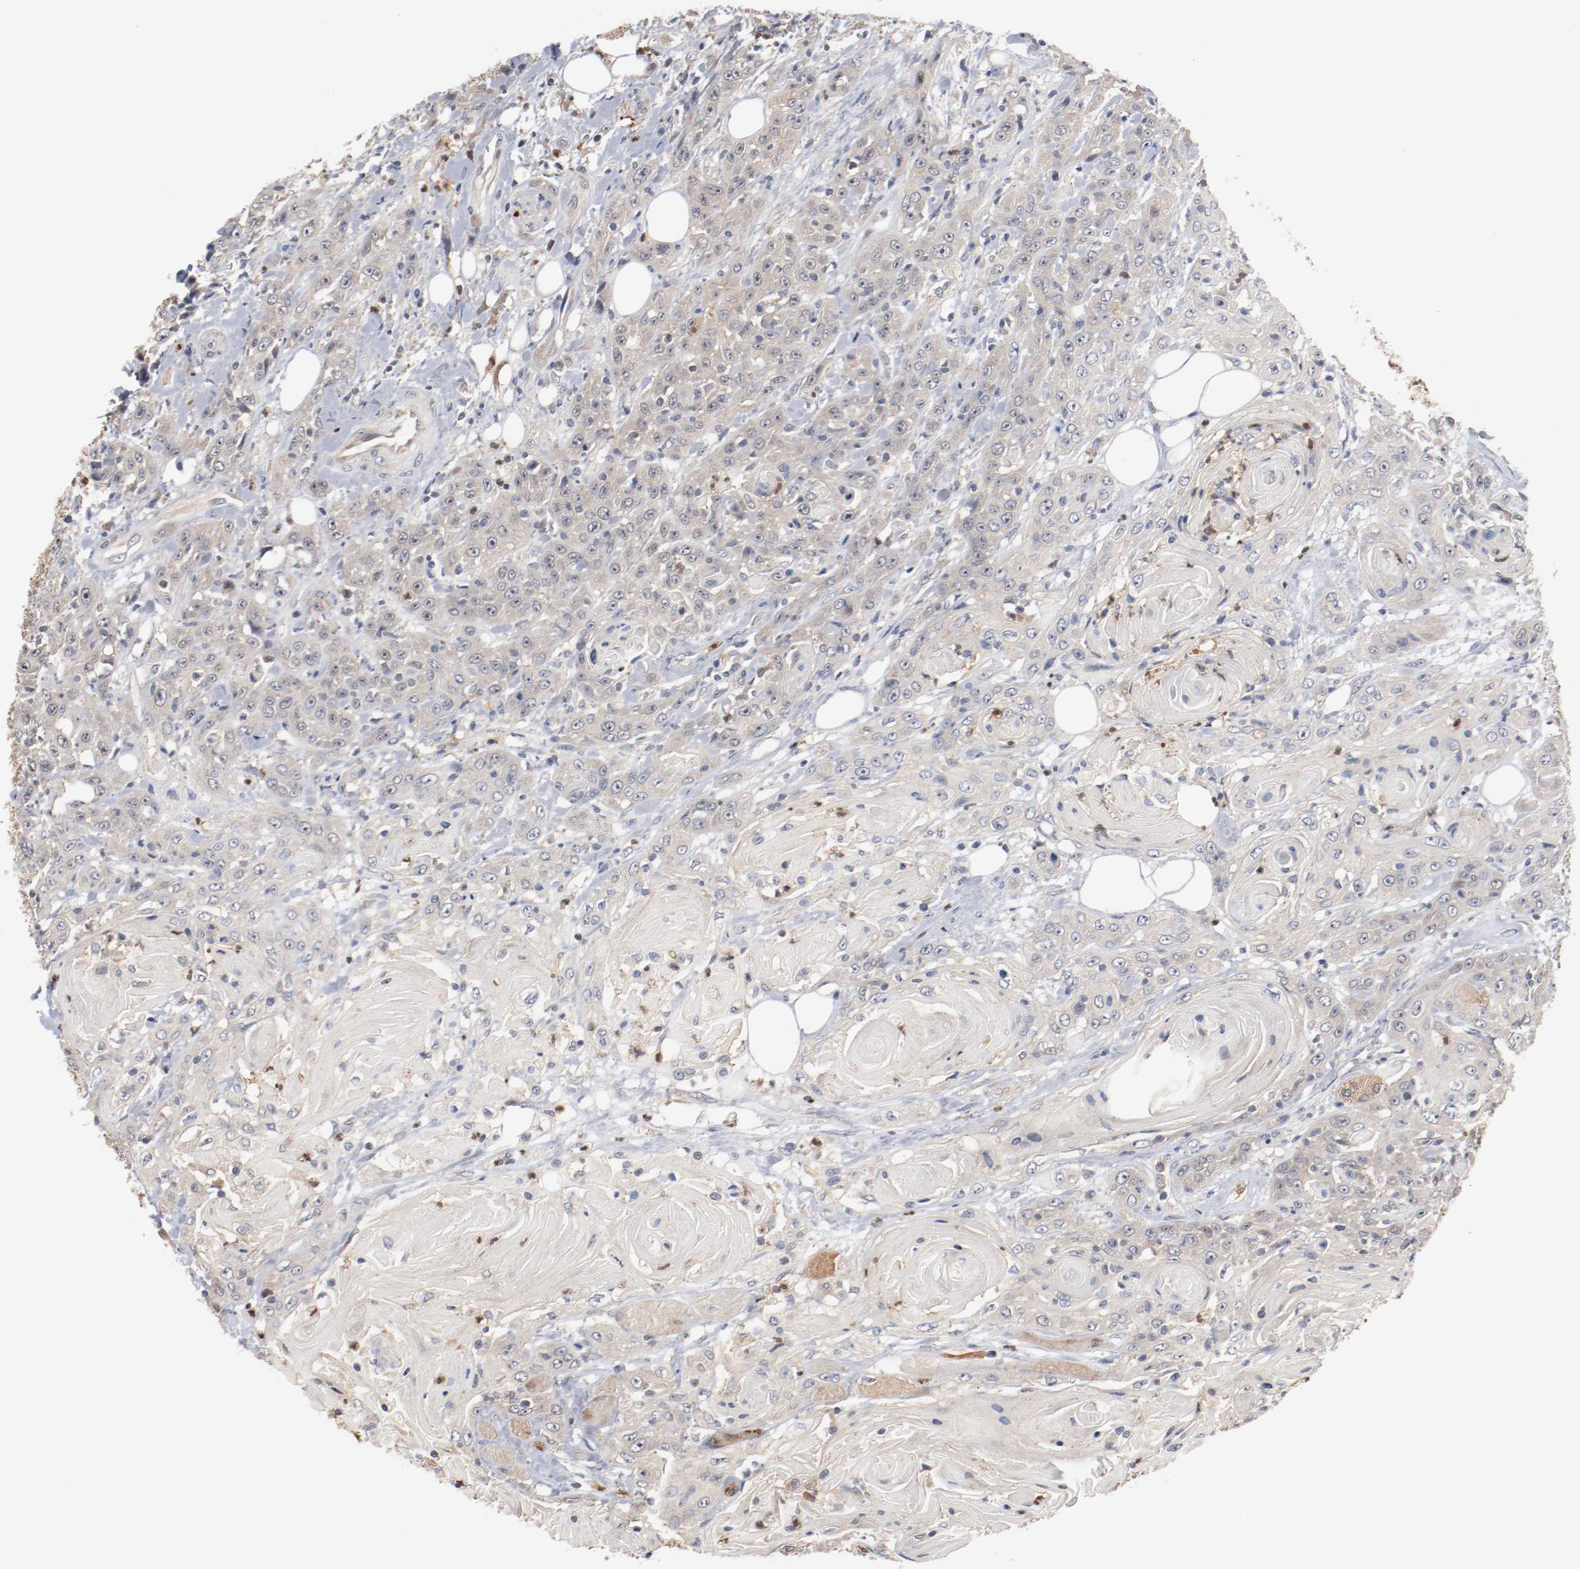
{"staining": {"intensity": "weak", "quantity": ">75%", "location": "cytoplasmic/membranous"}, "tissue": "head and neck cancer", "cell_type": "Tumor cells", "image_type": "cancer", "snomed": [{"axis": "morphology", "description": "Squamous cell carcinoma, NOS"}, {"axis": "topography", "description": "Head-Neck"}], "caption": "This histopathology image displays immunohistochemistry staining of squamous cell carcinoma (head and neck), with low weak cytoplasmic/membranous positivity in about >75% of tumor cells.", "gene": "RNASE11", "patient": {"sex": "female", "age": 84}}